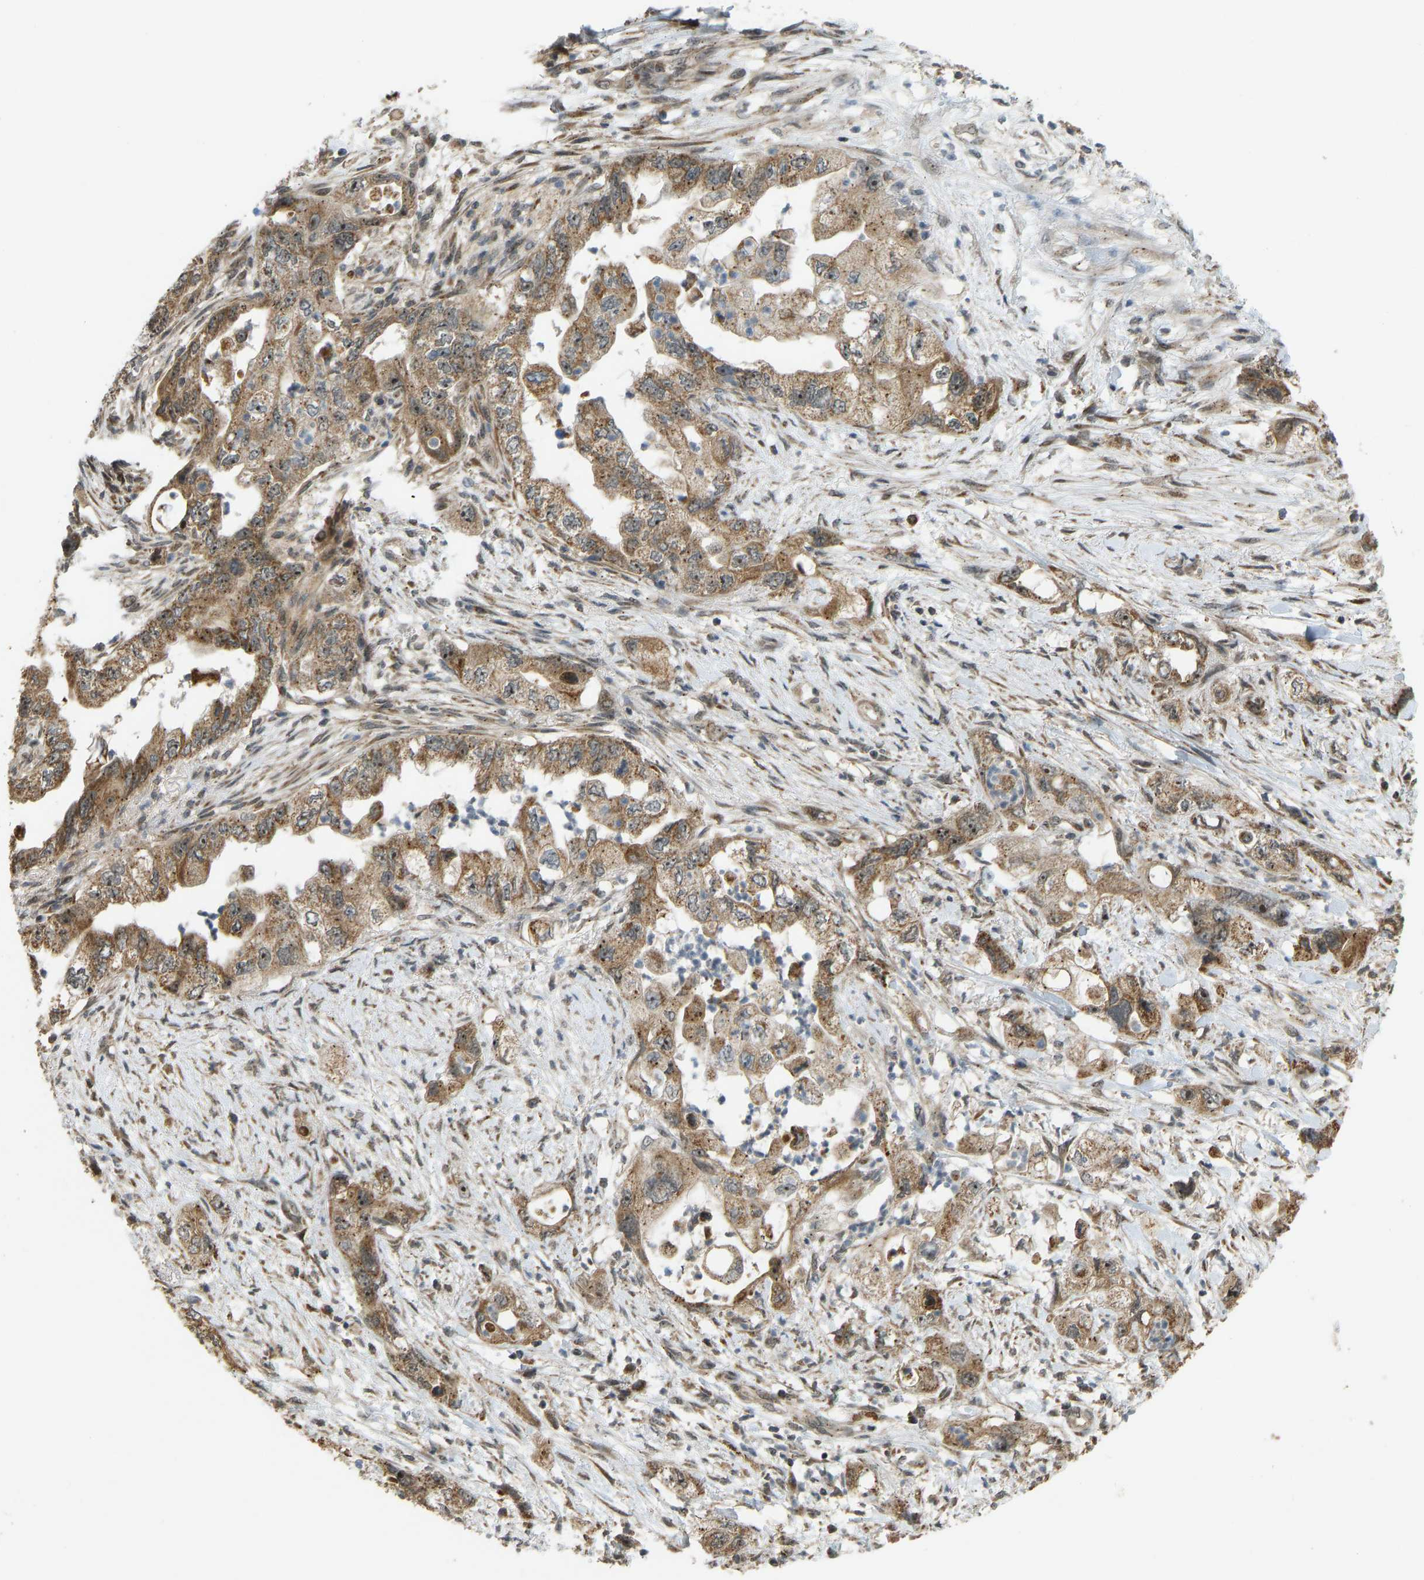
{"staining": {"intensity": "moderate", "quantity": ">75%", "location": "cytoplasmic/membranous"}, "tissue": "pancreatic cancer", "cell_type": "Tumor cells", "image_type": "cancer", "snomed": [{"axis": "morphology", "description": "Adenocarcinoma, NOS"}, {"axis": "topography", "description": "Pancreas"}], "caption": "The micrograph reveals a brown stain indicating the presence of a protein in the cytoplasmic/membranous of tumor cells in pancreatic cancer (adenocarcinoma).", "gene": "ACADS", "patient": {"sex": "female", "age": 73}}